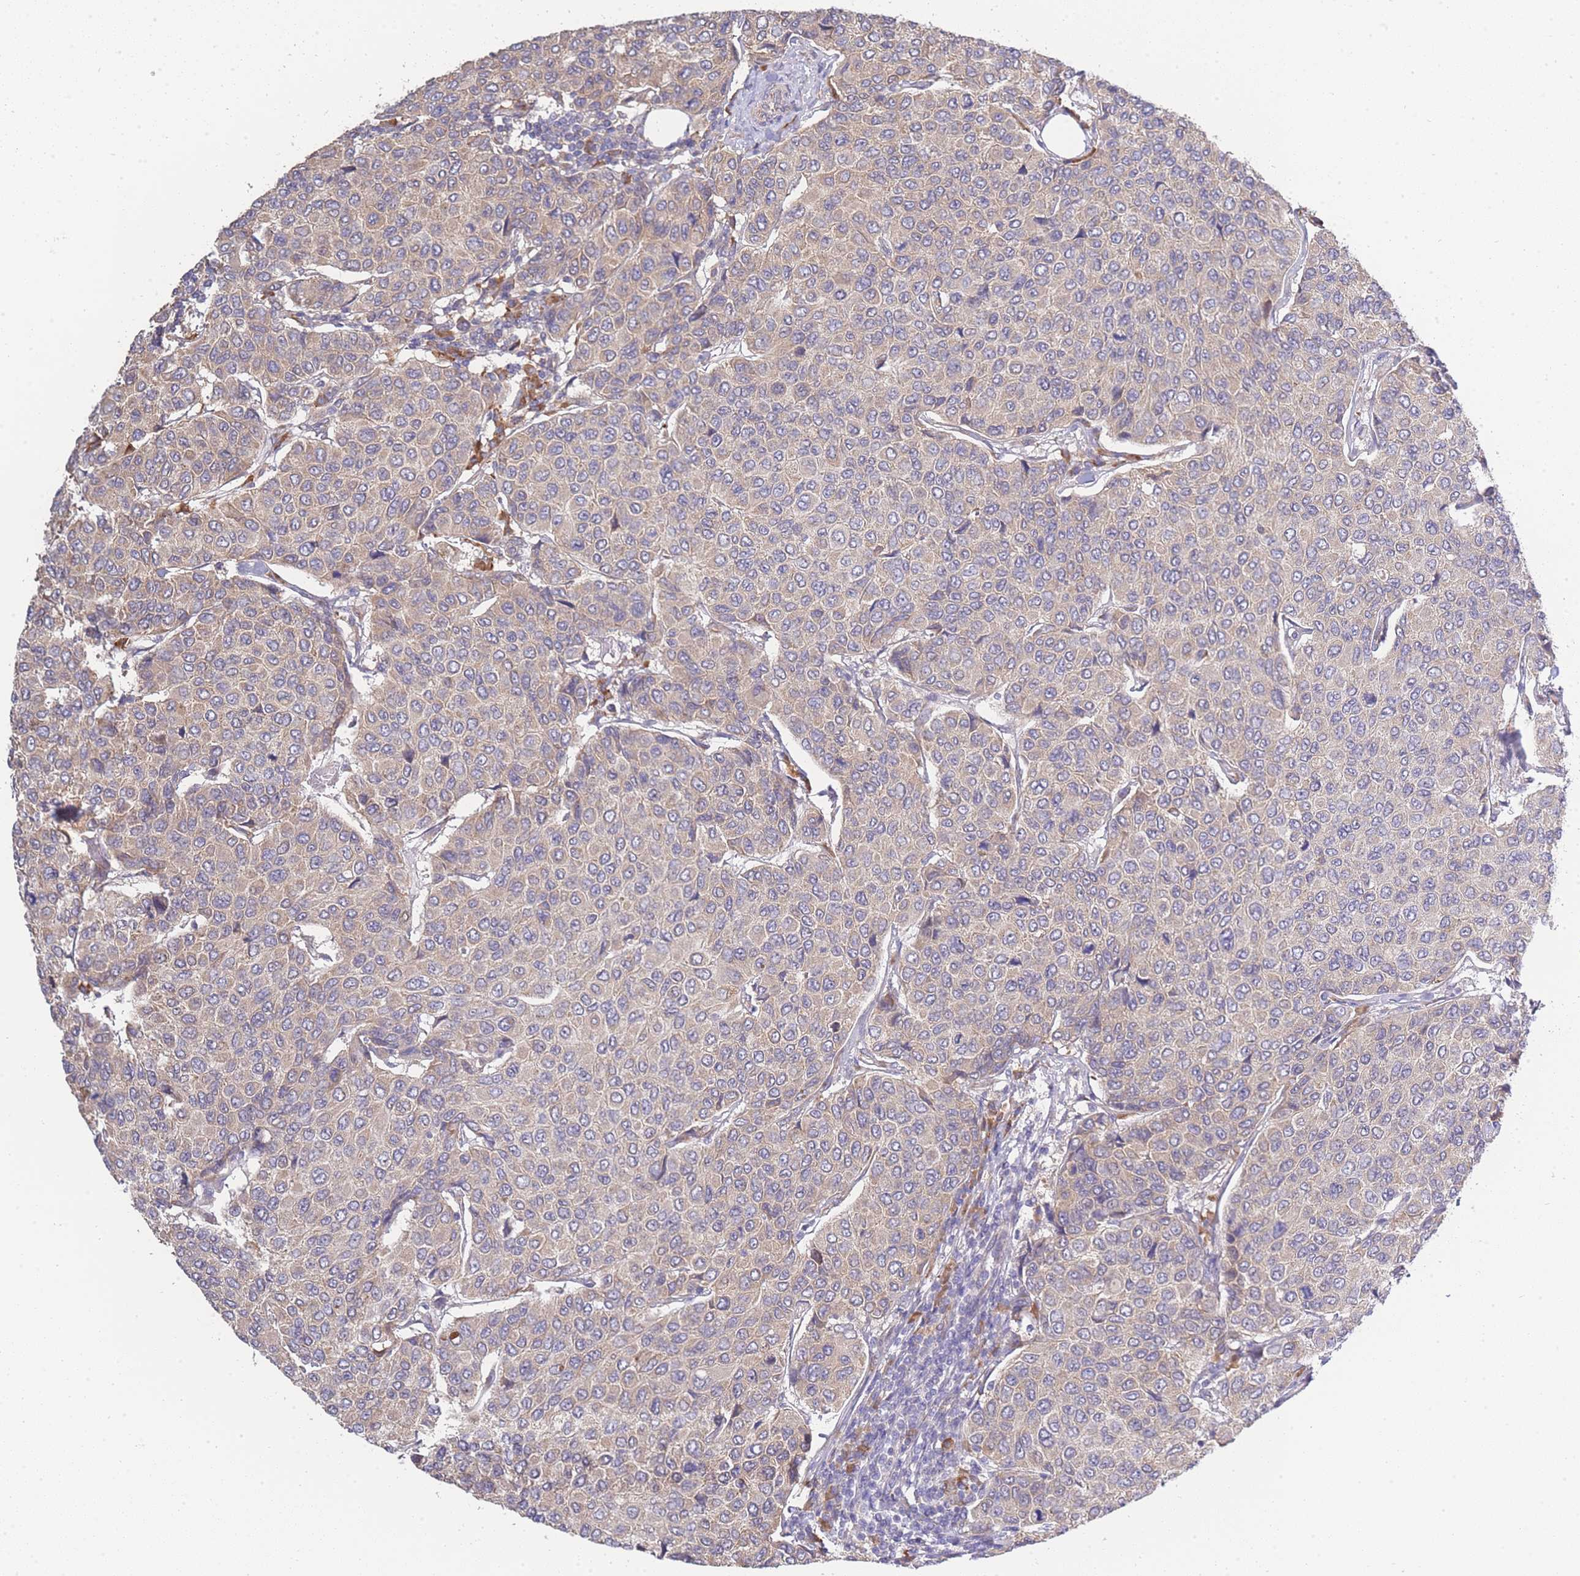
{"staining": {"intensity": "weak", "quantity": ">75%", "location": "cytoplasmic/membranous"}, "tissue": "breast cancer", "cell_type": "Tumor cells", "image_type": "cancer", "snomed": [{"axis": "morphology", "description": "Duct carcinoma"}, {"axis": "topography", "description": "Breast"}], "caption": "There is low levels of weak cytoplasmic/membranous positivity in tumor cells of breast cancer (invasive ductal carcinoma), as demonstrated by immunohistochemical staining (brown color).", "gene": "BEX1", "patient": {"sex": "female", "age": 55}}